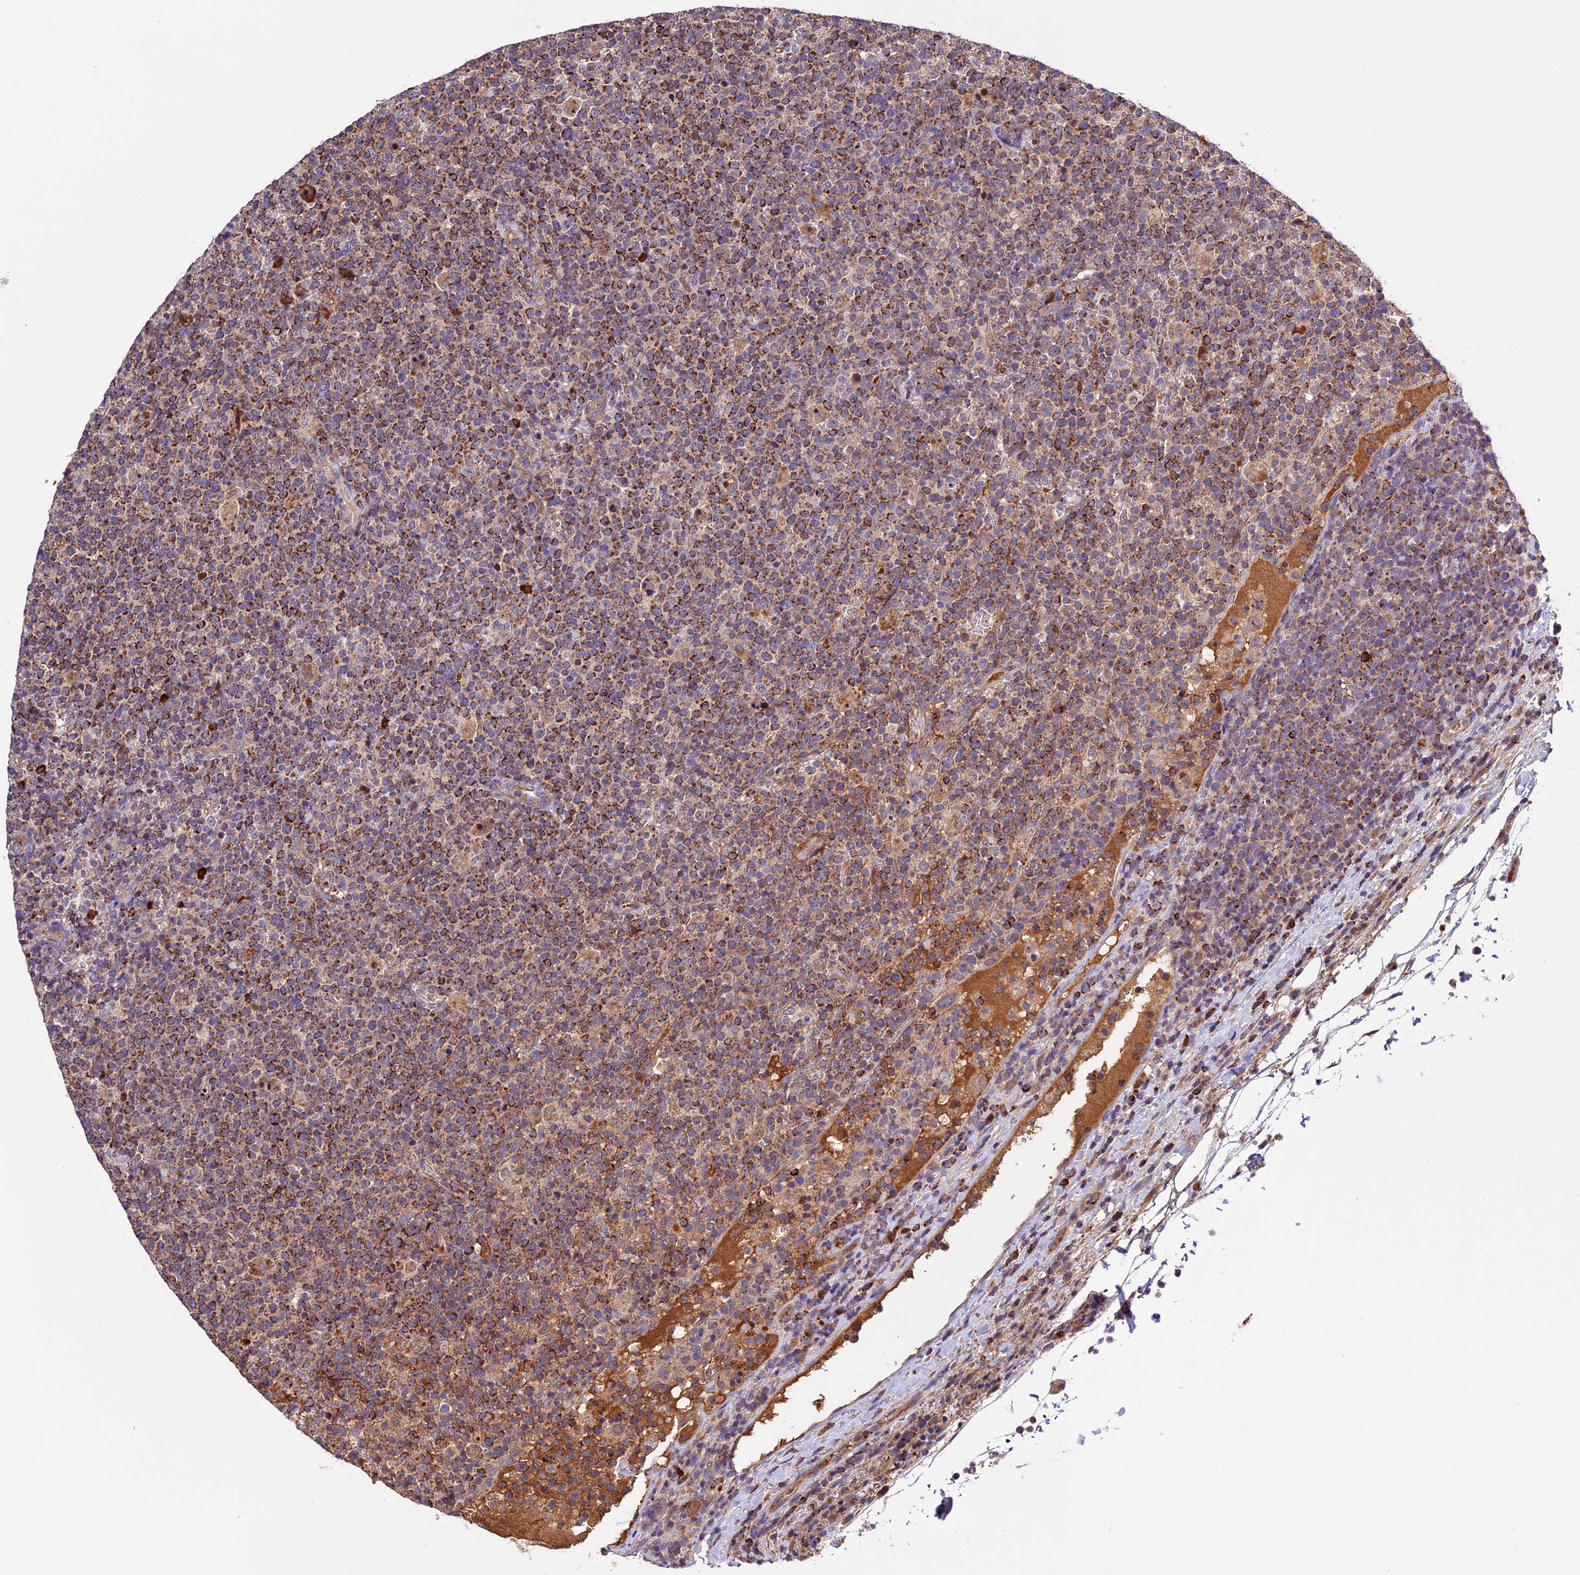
{"staining": {"intensity": "strong", "quantity": ">75%", "location": "cytoplasmic/membranous"}, "tissue": "lymphoma", "cell_type": "Tumor cells", "image_type": "cancer", "snomed": [{"axis": "morphology", "description": "Malignant lymphoma, non-Hodgkin's type, High grade"}, {"axis": "topography", "description": "Lymph node"}], "caption": "Tumor cells demonstrate strong cytoplasmic/membranous positivity in about >75% of cells in malignant lymphoma, non-Hodgkin's type (high-grade).", "gene": "METTL22", "patient": {"sex": "male", "age": 61}}